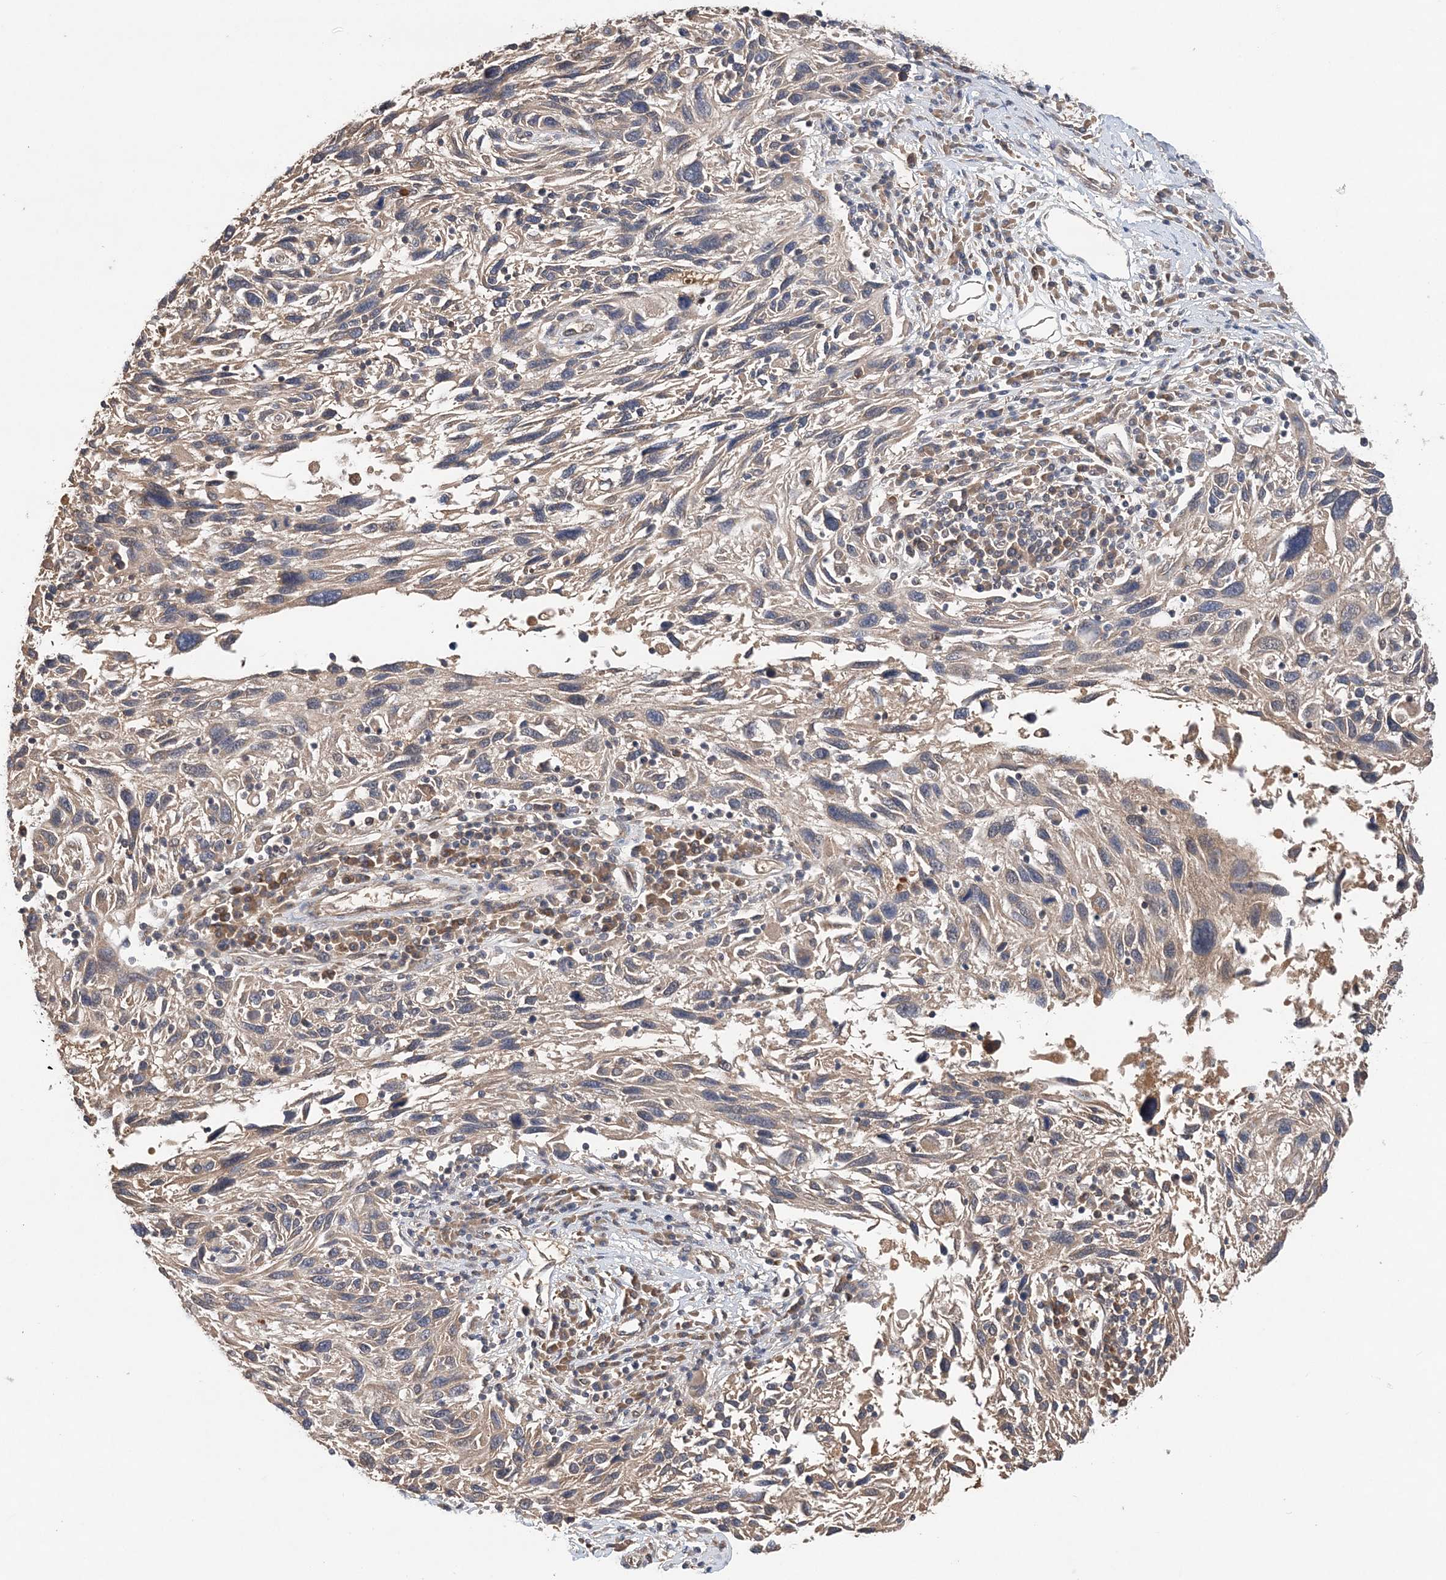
{"staining": {"intensity": "negative", "quantity": "none", "location": "none"}, "tissue": "melanoma", "cell_type": "Tumor cells", "image_type": "cancer", "snomed": [{"axis": "morphology", "description": "Malignant melanoma, NOS"}, {"axis": "topography", "description": "Skin"}], "caption": "Immunohistochemistry of melanoma displays no expression in tumor cells.", "gene": "SYCP3", "patient": {"sex": "male", "age": 53}}